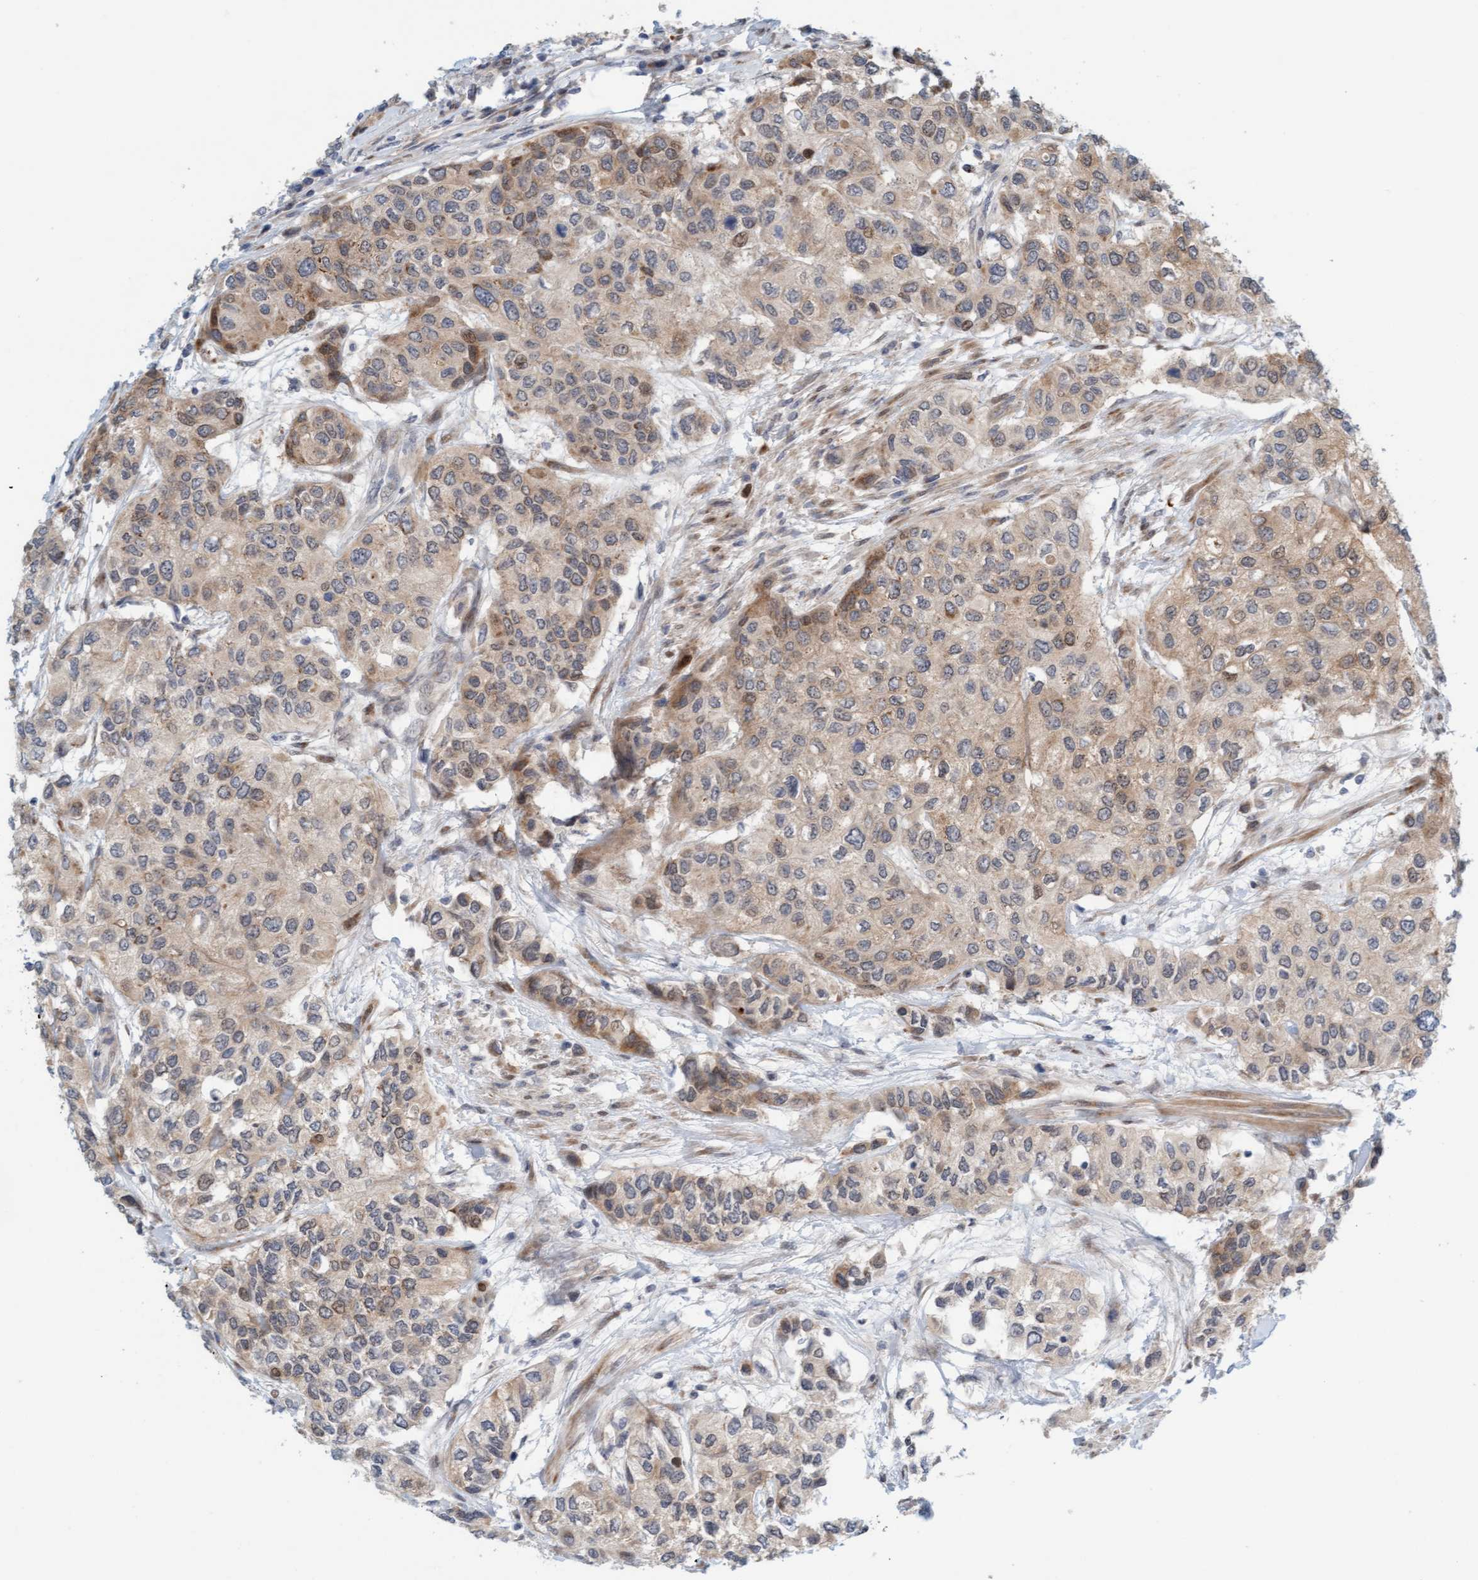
{"staining": {"intensity": "moderate", "quantity": "<25%", "location": "cytoplasmic/membranous,nuclear"}, "tissue": "urothelial cancer", "cell_type": "Tumor cells", "image_type": "cancer", "snomed": [{"axis": "morphology", "description": "Urothelial carcinoma, High grade"}, {"axis": "topography", "description": "Urinary bladder"}], "caption": "Immunohistochemical staining of human urothelial cancer displays low levels of moderate cytoplasmic/membranous and nuclear staining in about <25% of tumor cells.", "gene": "EIF4EBP1", "patient": {"sex": "female", "age": 56}}